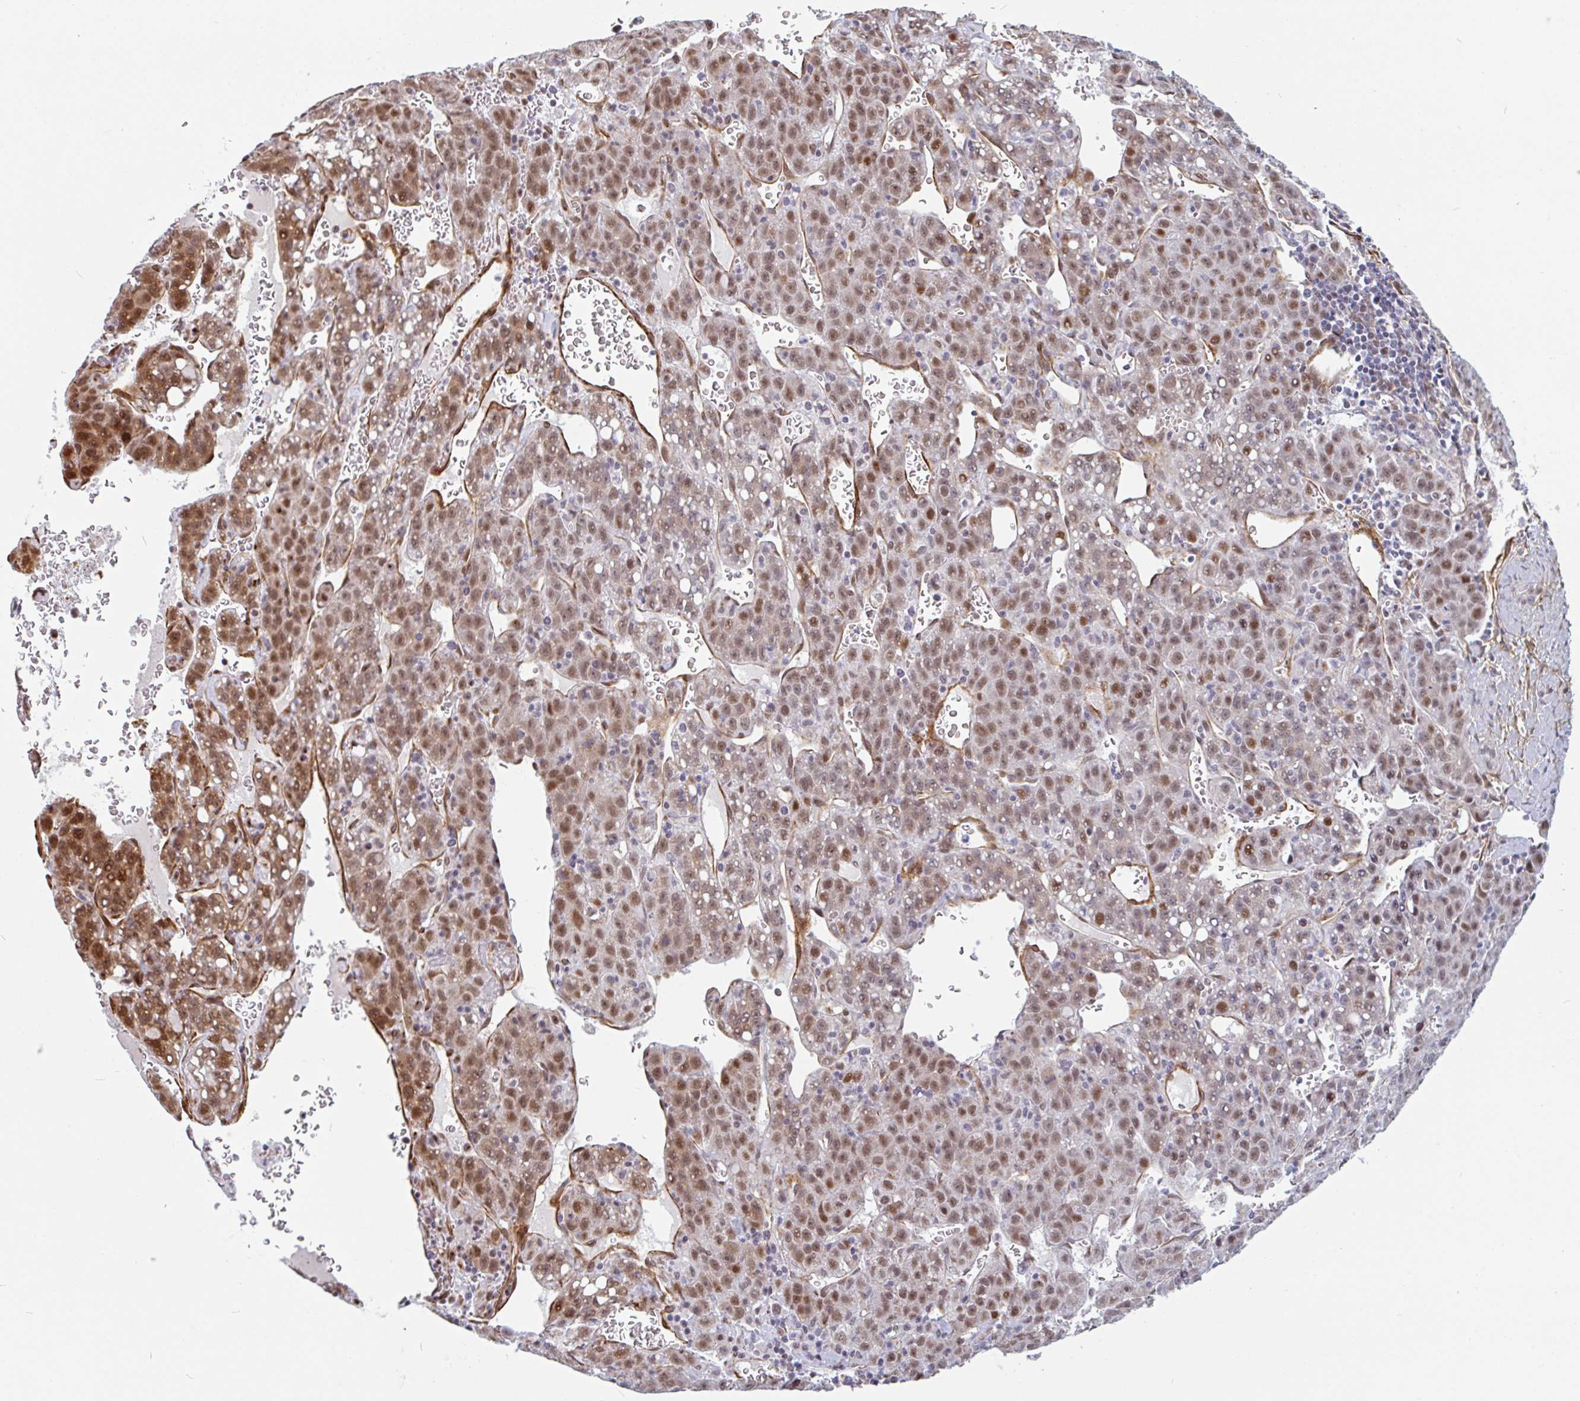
{"staining": {"intensity": "moderate", "quantity": ">75%", "location": "cytoplasmic/membranous"}, "tissue": "liver cancer", "cell_type": "Tumor cells", "image_type": "cancer", "snomed": [{"axis": "morphology", "description": "Carcinoma, Hepatocellular, NOS"}, {"axis": "topography", "description": "Liver"}], "caption": "Immunohistochemical staining of liver hepatocellular carcinoma reveals medium levels of moderate cytoplasmic/membranous protein positivity in about >75% of tumor cells.", "gene": "TMEM119", "patient": {"sex": "female", "age": 53}}